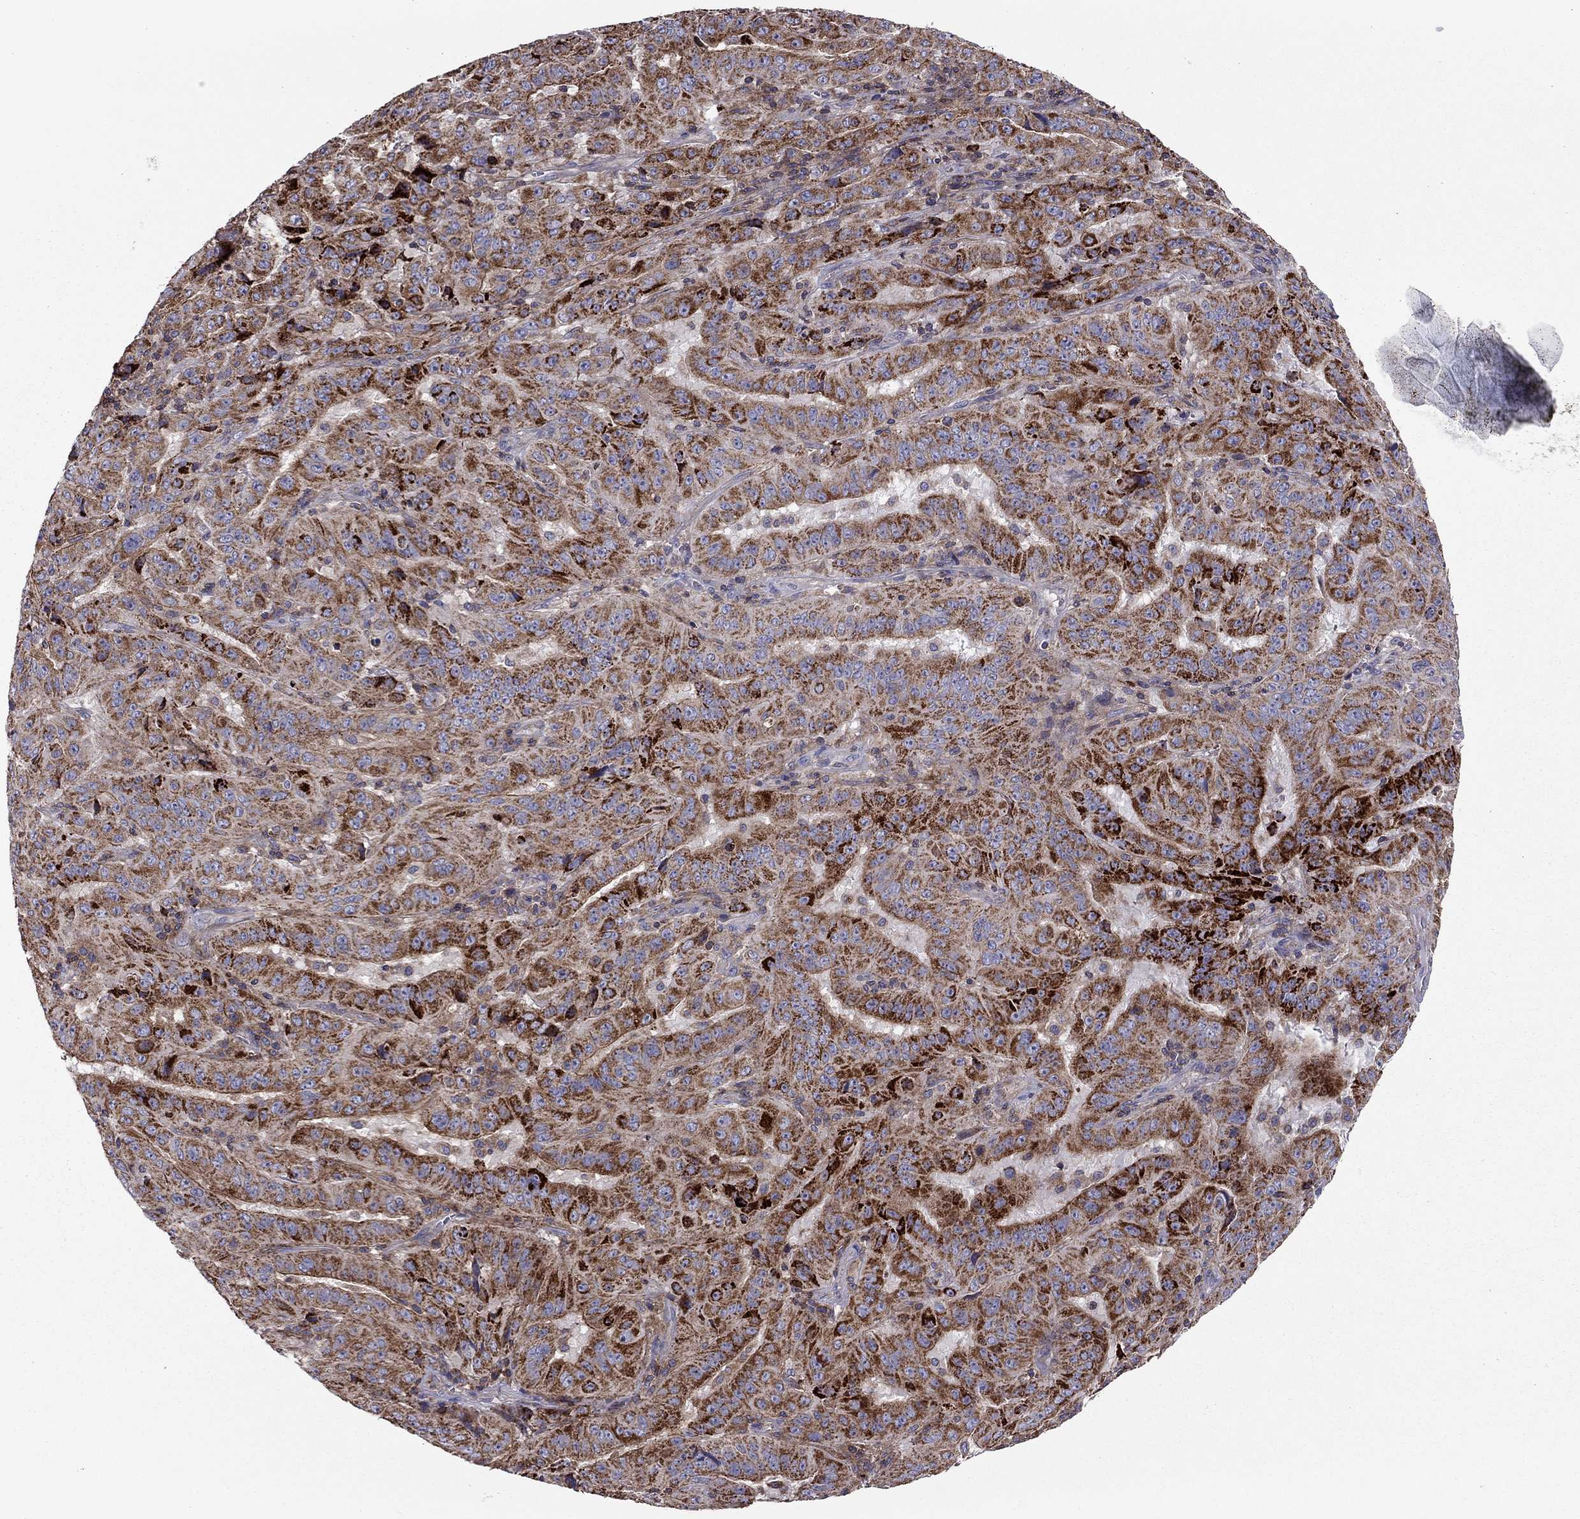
{"staining": {"intensity": "strong", "quantity": "25%-75%", "location": "cytoplasmic/membranous"}, "tissue": "pancreatic cancer", "cell_type": "Tumor cells", "image_type": "cancer", "snomed": [{"axis": "morphology", "description": "Adenocarcinoma, NOS"}, {"axis": "topography", "description": "Pancreas"}], "caption": "IHC of pancreatic adenocarcinoma reveals high levels of strong cytoplasmic/membranous expression in about 25%-75% of tumor cells. IHC stains the protein in brown and the nuclei are stained blue.", "gene": "ALG6", "patient": {"sex": "male", "age": 63}}